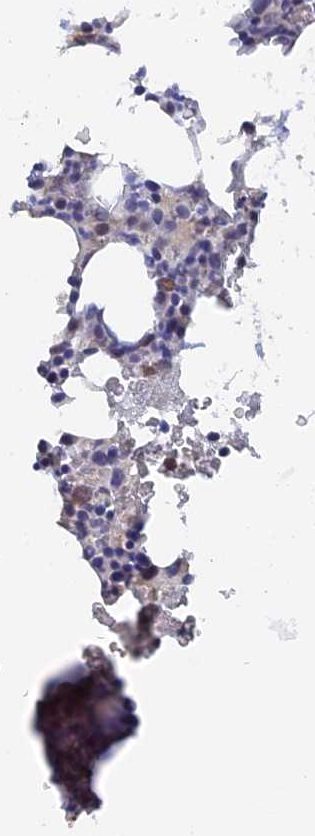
{"staining": {"intensity": "negative", "quantity": "none", "location": "none"}, "tissue": "bone marrow", "cell_type": "Hematopoietic cells", "image_type": "normal", "snomed": [{"axis": "morphology", "description": "Normal tissue, NOS"}, {"axis": "morphology", "description": "Inflammation, NOS"}, {"axis": "topography", "description": "Bone marrow"}], "caption": "DAB (3,3'-diaminobenzidine) immunohistochemical staining of normal human bone marrow displays no significant staining in hematopoietic cells.", "gene": "BRD2", "patient": {"sex": "female", "age": 78}}